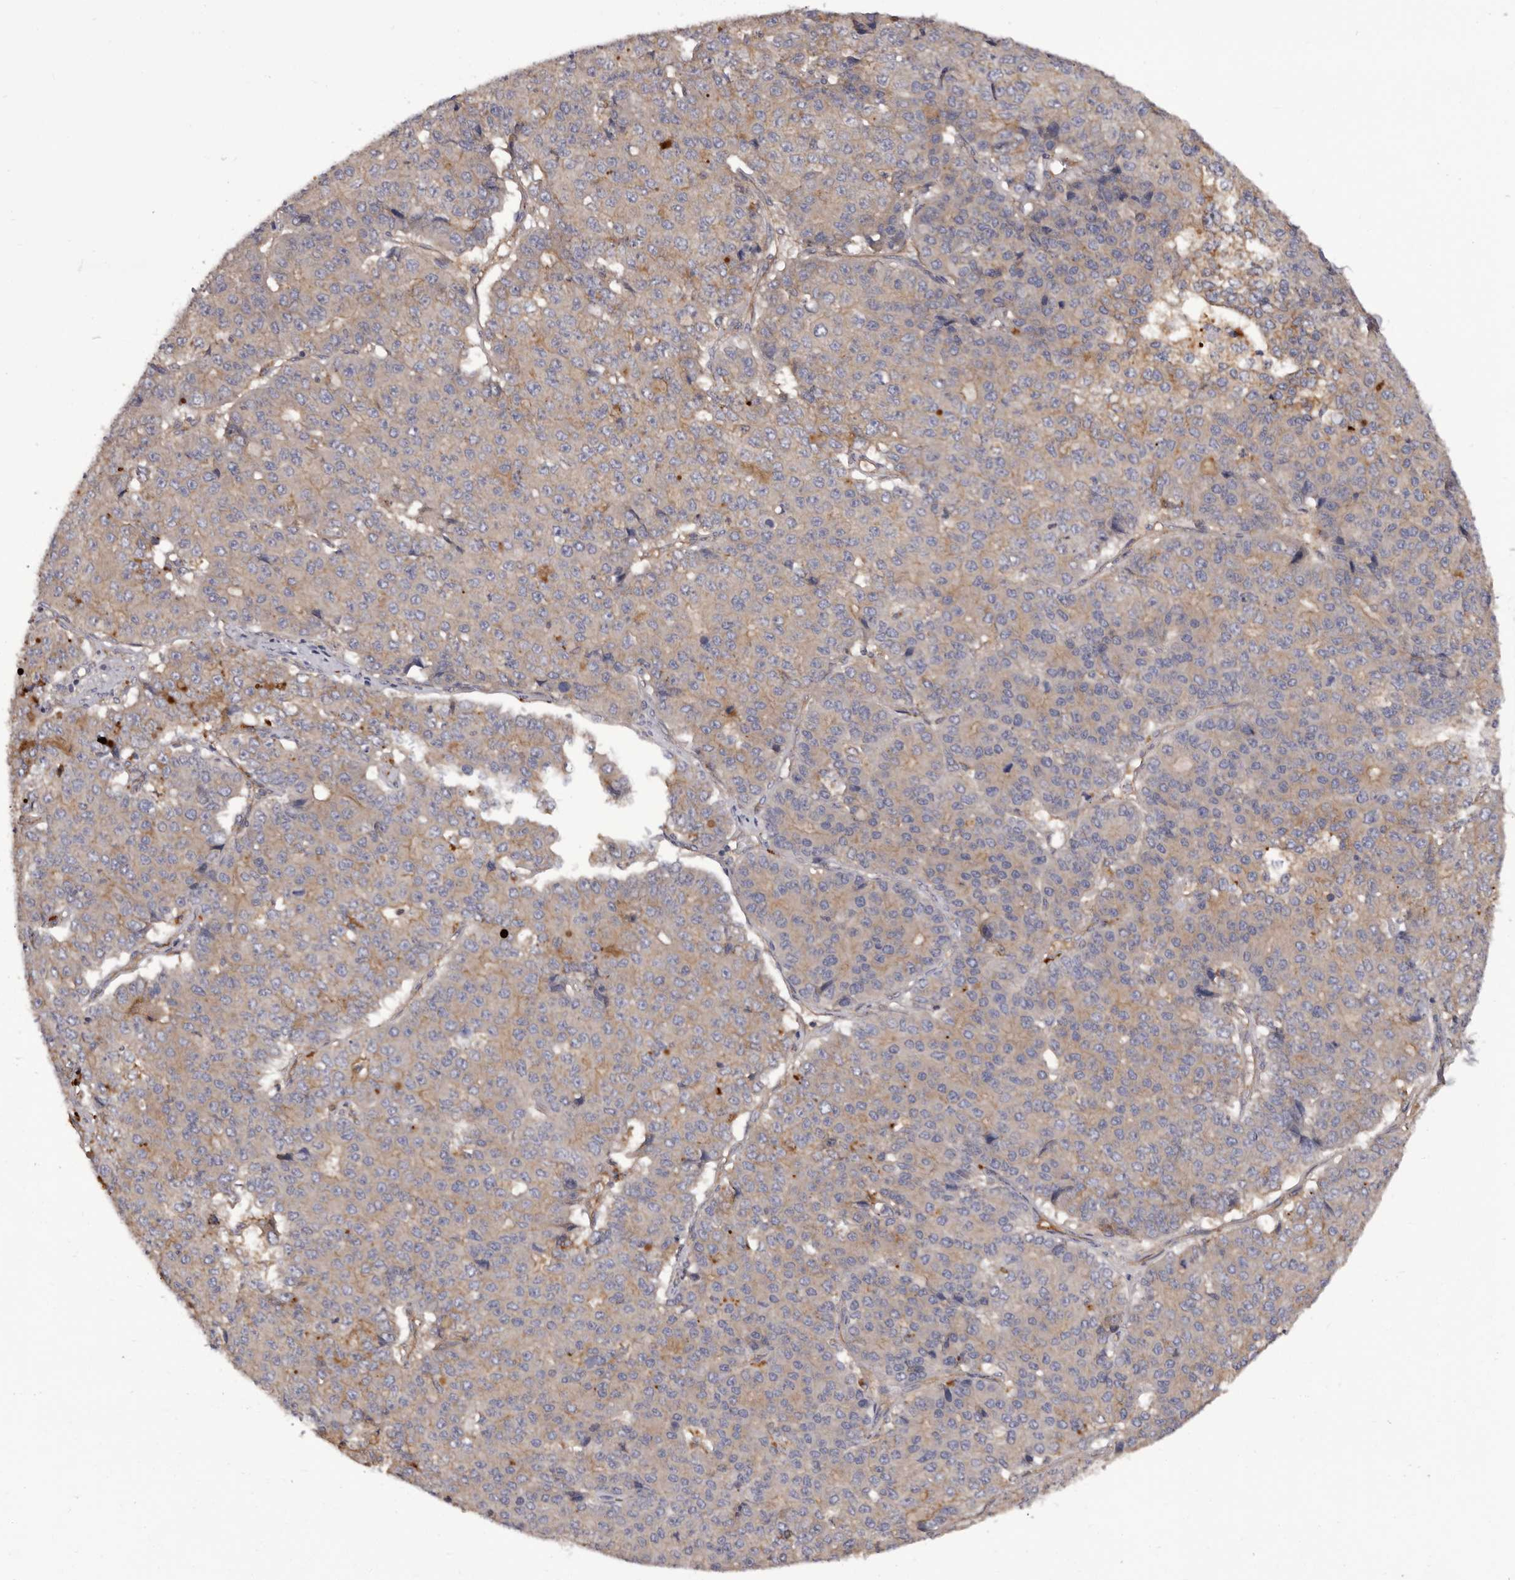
{"staining": {"intensity": "moderate", "quantity": "<25%", "location": "cytoplasmic/membranous"}, "tissue": "pancreatic cancer", "cell_type": "Tumor cells", "image_type": "cancer", "snomed": [{"axis": "morphology", "description": "Adenocarcinoma, NOS"}, {"axis": "topography", "description": "Pancreas"}], "caption": "Immunohistochemistry of pancreatic cancer demonstrates low levels of moderate cytoplasmic/membranous expression in approximately <25% of tumor cells.", "gene": "INKA2", "patient": {"sex": "male", "age": 50}}